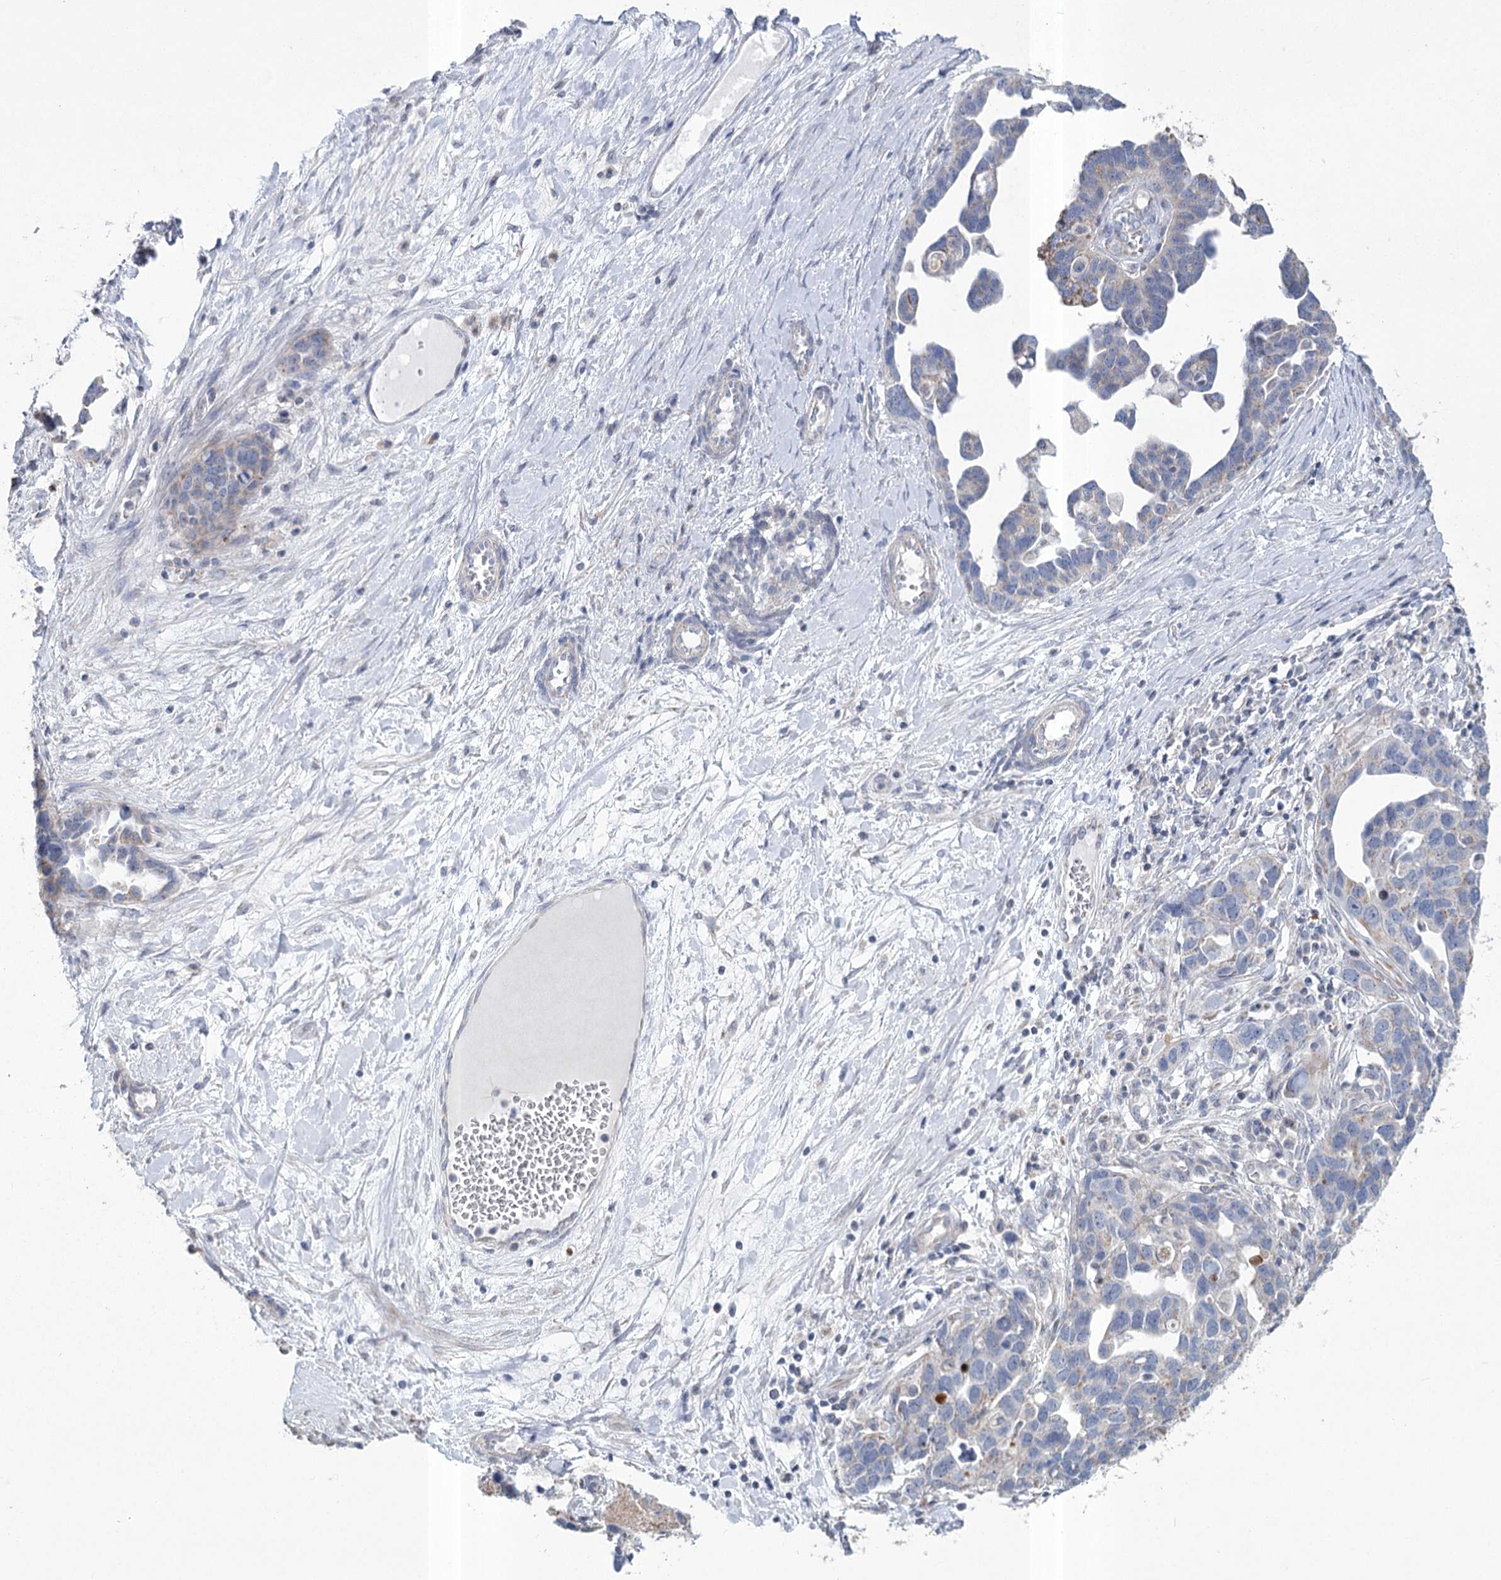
{"staining": {"intensity": "negative", "quantity": "none", "location": "none"}, "tissue": "ovarian cancer", "cell_type": "Tumor cells", "image_type": "cancer", "snomed": [{"axis": "morphology", "description": "Cystadenocarcinoma, serous, NOS"}, {"axis": "topography", "description": "Ovary"}], "caption": "Protein analysis of serous cystadenocarcinoma (ovarian) reveals no significant staining in tumor cells.", "gene": "PDHB", "patient": {"sex": "female", "age": 54}}